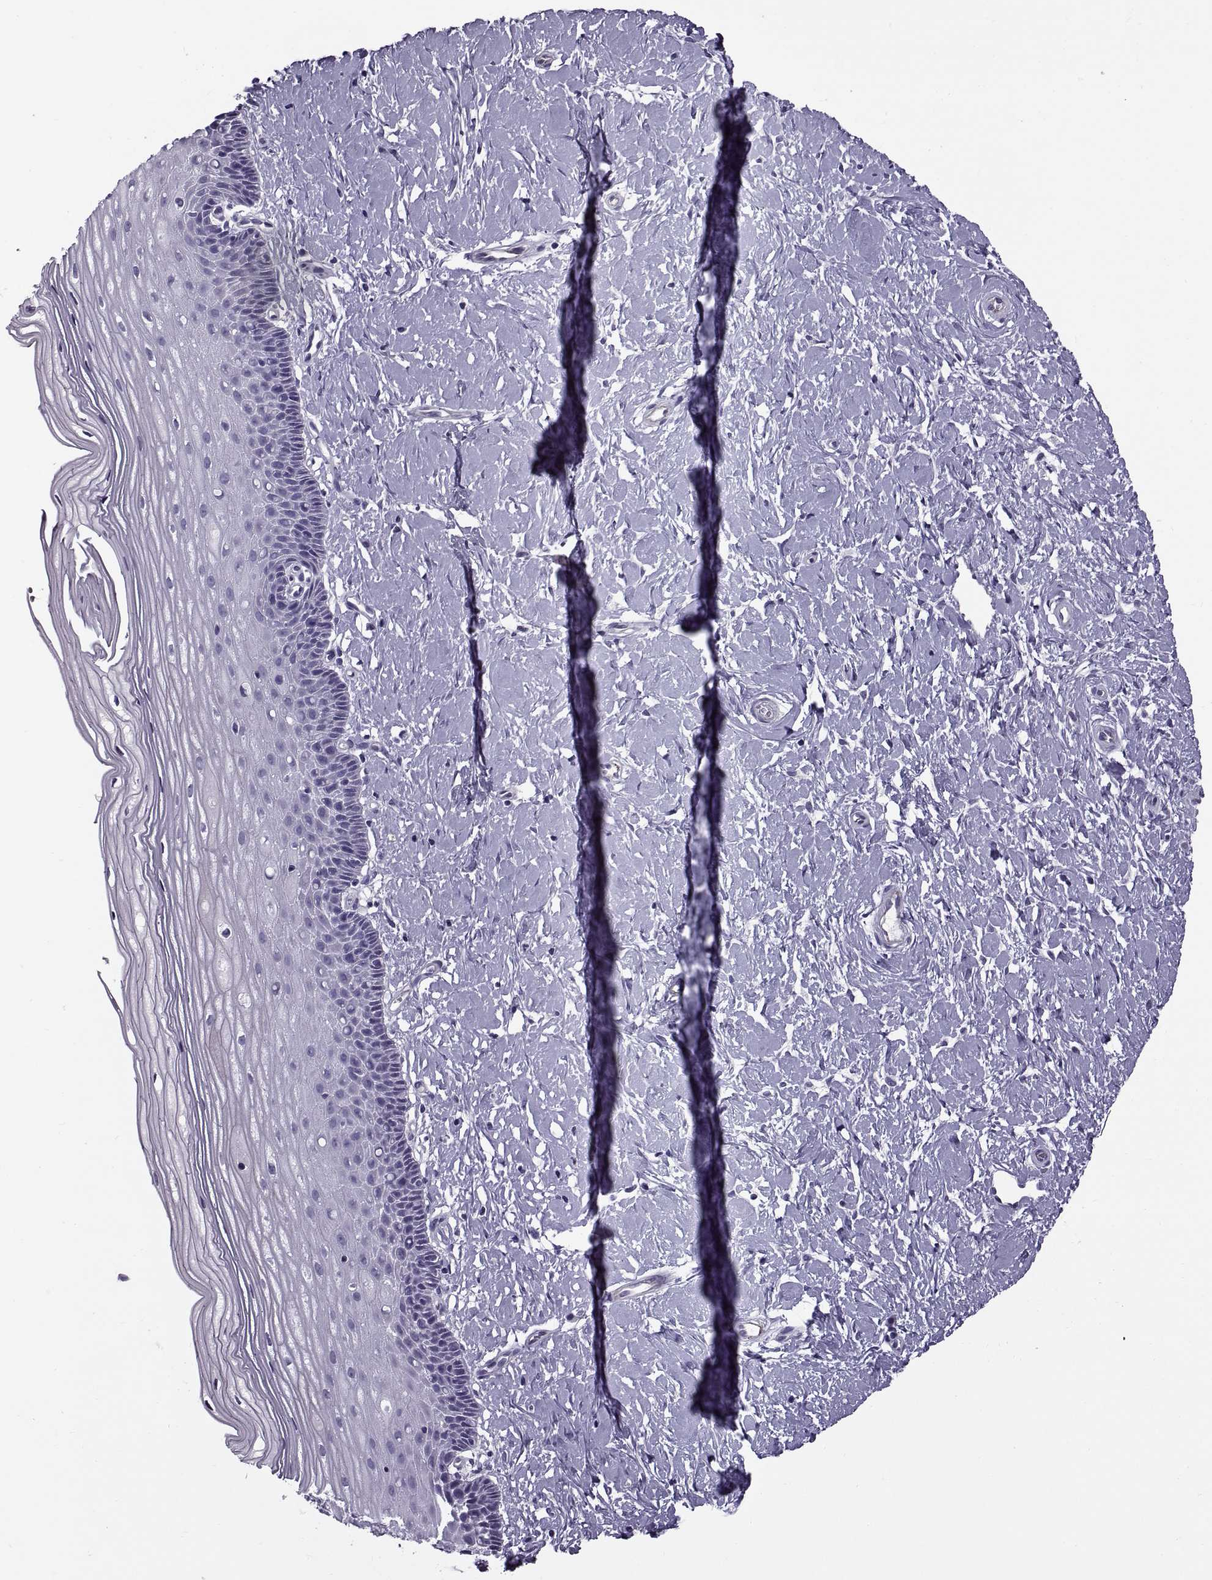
{"staining": {"intensity": "negative", "quantity": "none", "location": "none"}, "tissue": "cervix", "cell_type": "Glandular cells", "image_type": "normal", "snomed": [{"axis": "morphology", "description": "Normal tissue, NOS"}, {"axis": "topography", "description": "Cervix"}], "caption": "Immunohistochemistry (IHC) micrograph of normal cervix: cervix stained with DAB (3,3'-diaminobenzidine) reveals no significant protein expression in glandular cells.", "gene": "CALCR", "patient": {"sex": "female", "age": 37}}